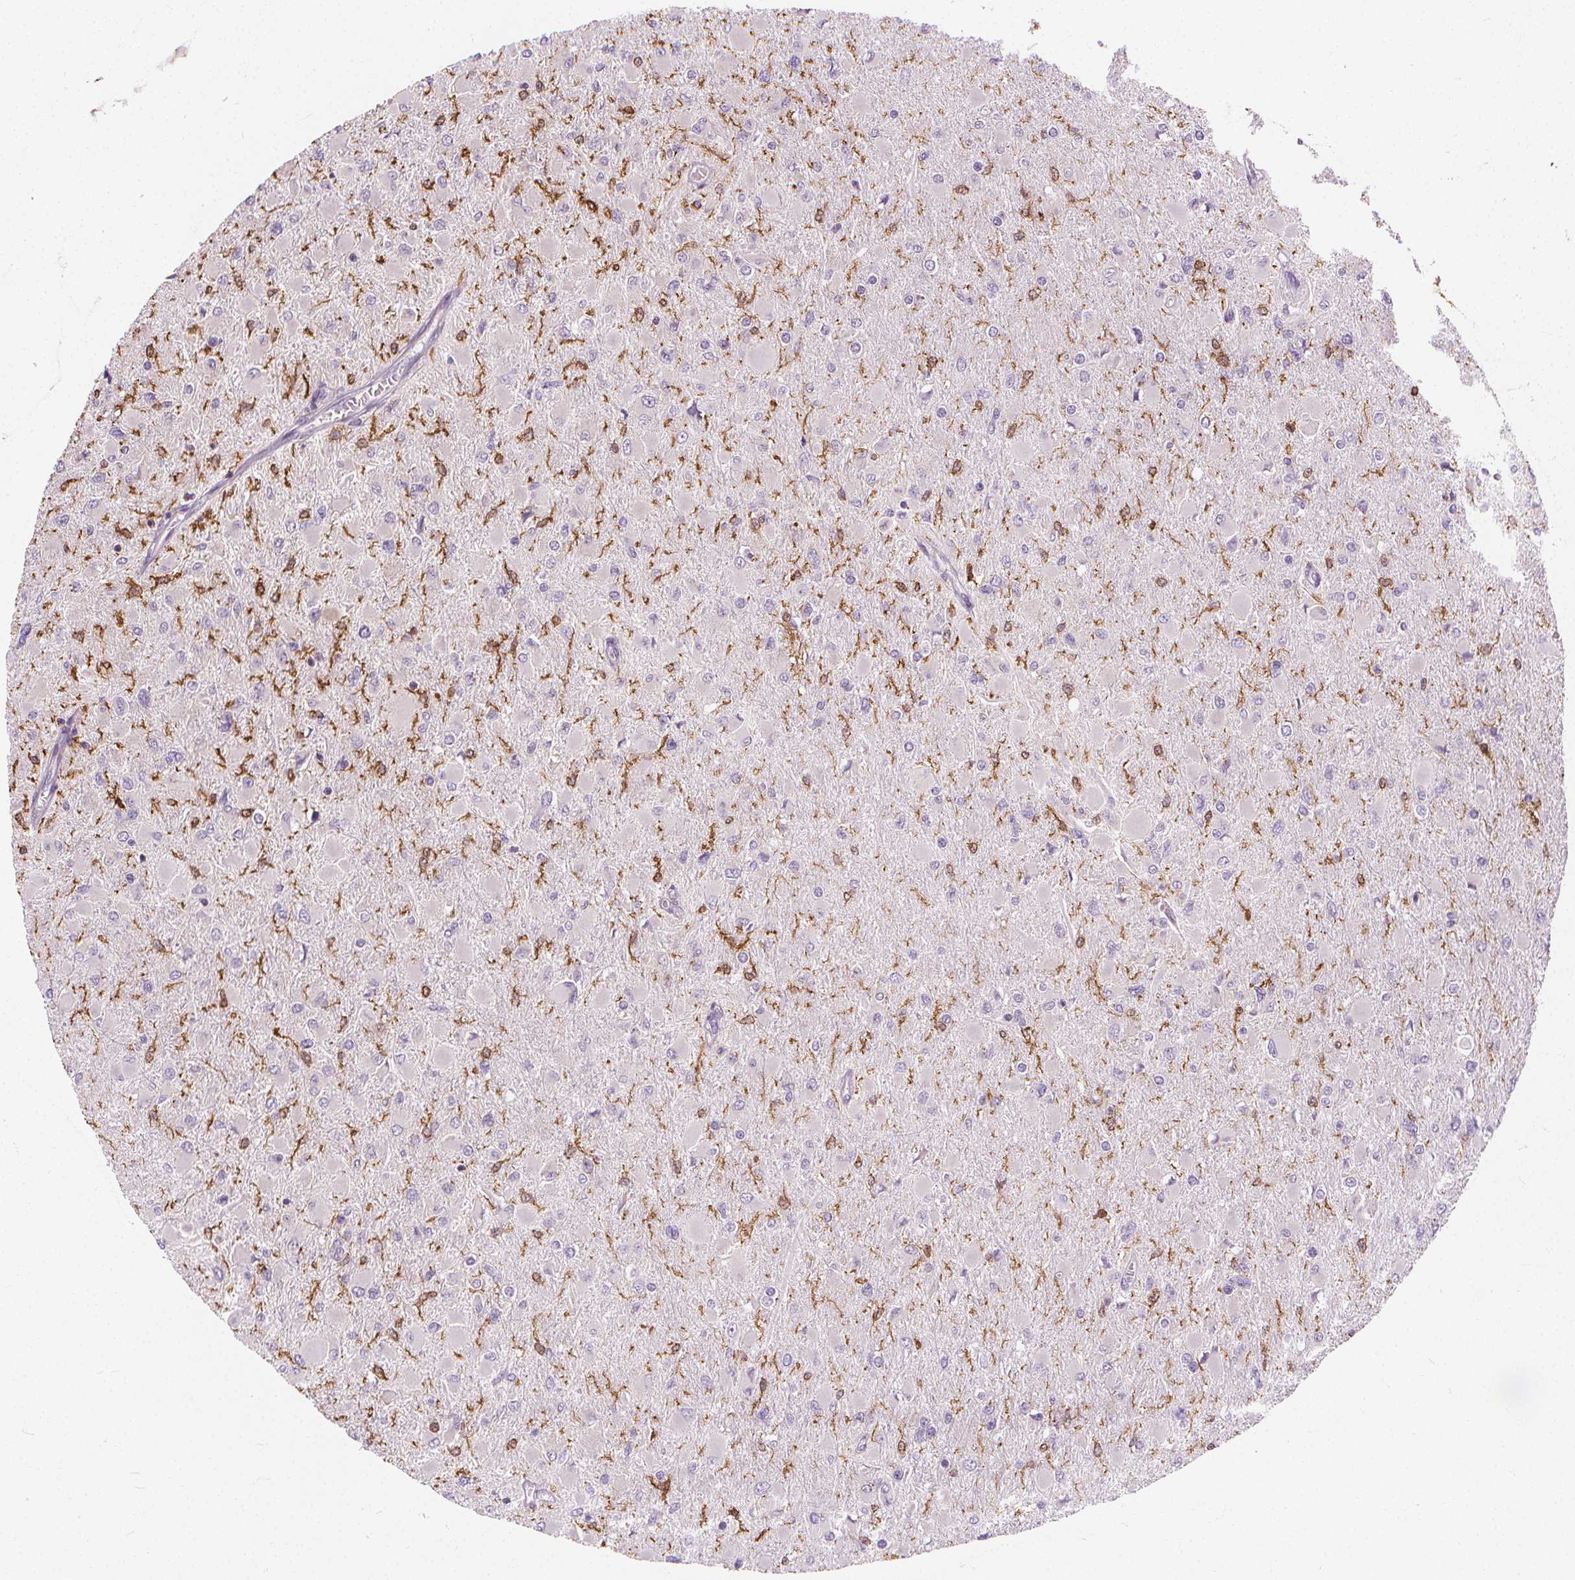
{"staining": {"intensity": "negative", "quantity": "none", "location": "none"}, "tissue": "glioma", "cell_type": "Tumor cells", "image_type": "cancer", "snomed": [{"axis": "morphology", "description": "Glioma, malignant, High grade"}, {"axis": "topography", "description": "Cerebral cortex"}], "caption": "DAB (3,3'-diaminobenzidine) immunohistochemical staining of glioma reveals no significant staining in tumor cells. Brightfield microscopy of immunohistochemistry stained with DAB (3,3'-diaminobenzidine) (brown) and hematoxylin (blue), captured at high magnification.", "gene": "RAB20", "patient": {"sex": "female", "age": 36}}